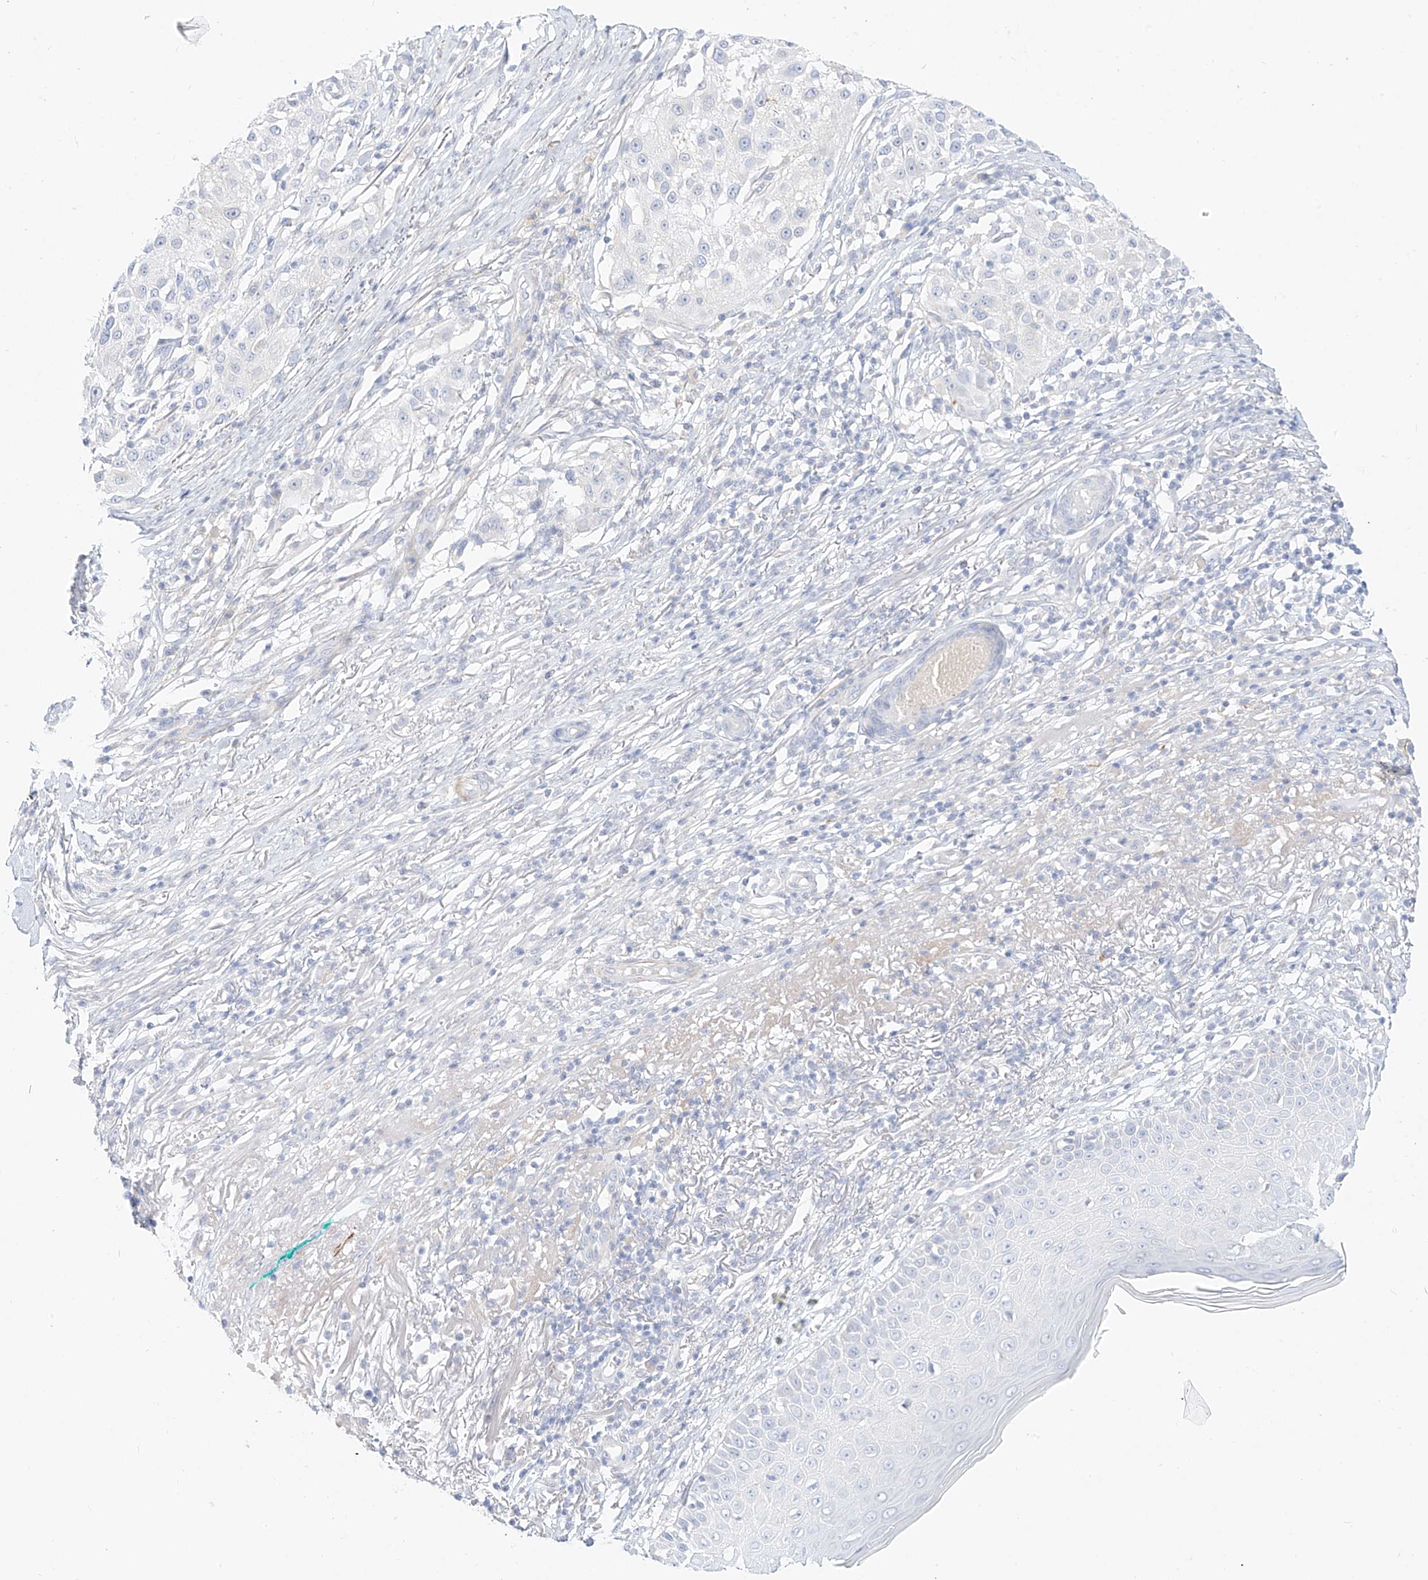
{"staining": {"intensity": "negative", "quantity": "none", "location": "none"}, "tissue": "melanoma", "cell_type": "Tumor cells", "image_type": "cancer", "snomed": [{"axis": "morphology", "description": "Necrosis, NOS"}, {"axis": "morphology", "description": "Malignant melanoma, NOS"}, {"axis": "topography", "description": "Skin"}], "caption": "Melanoma was stained to show a protein in brown. There is no significant staining in tumor cells.", "gene": "ST3GAL5", "patient": {"sex": "female", "age": 87}}